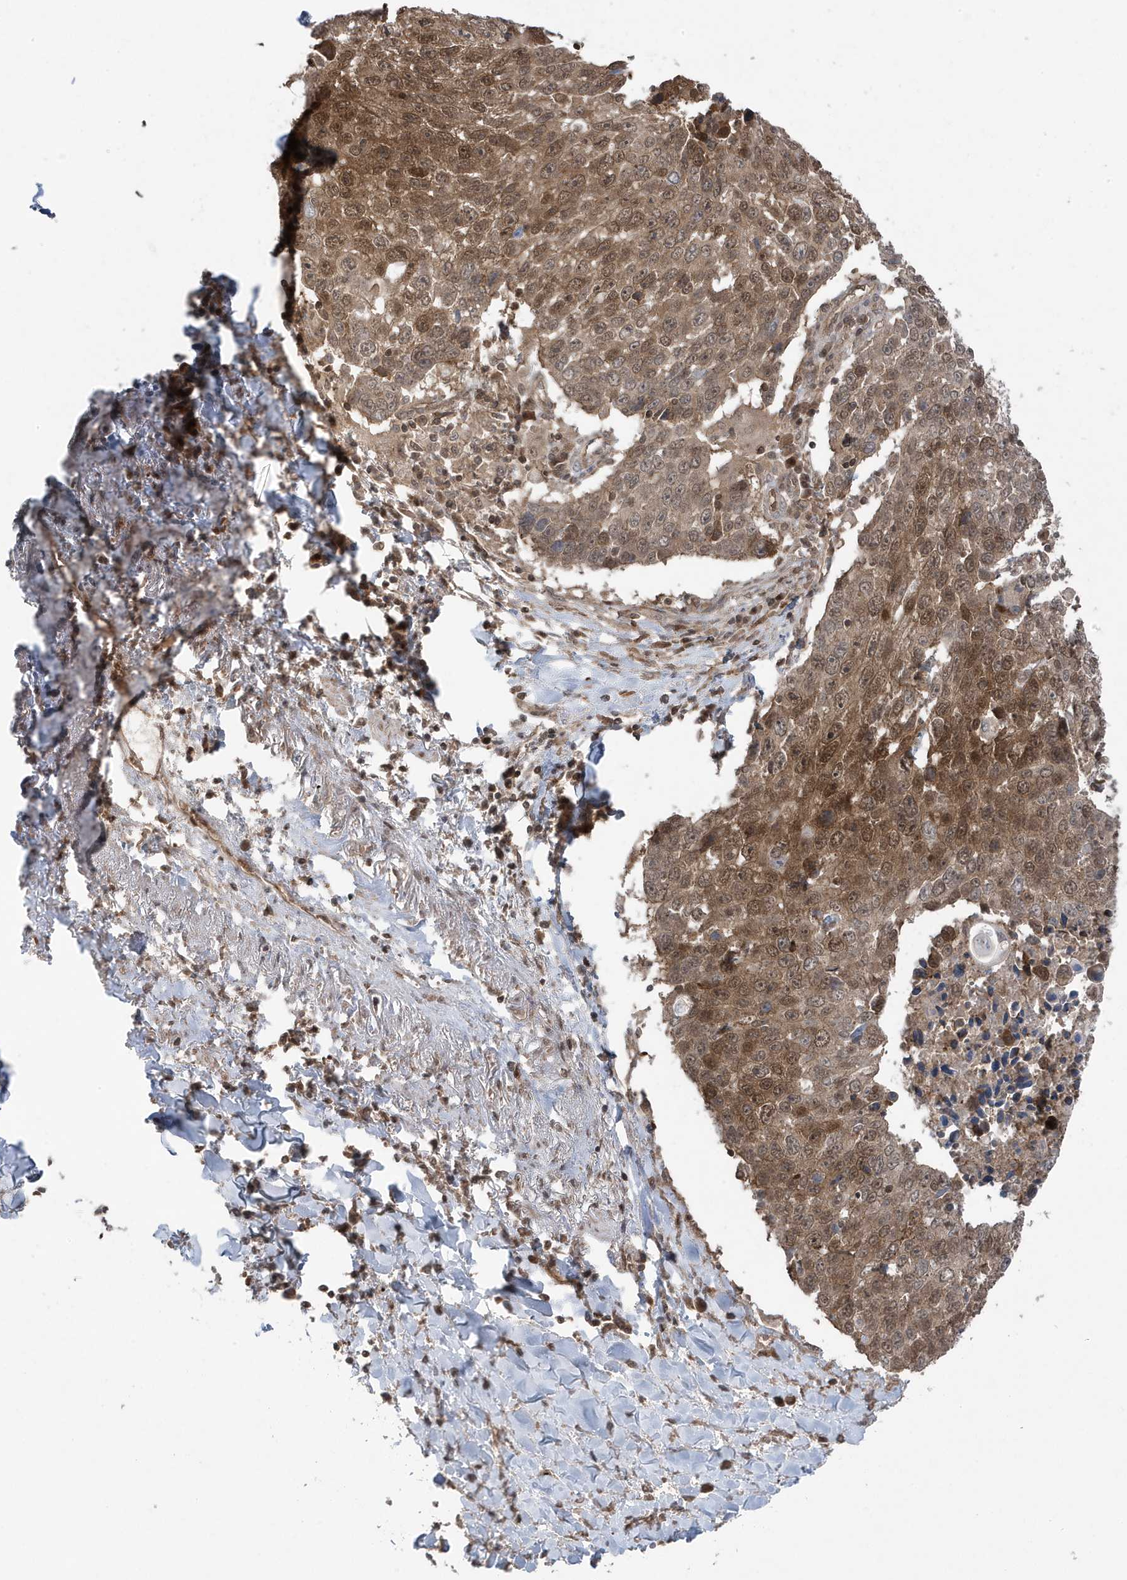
{"staining": {"intensity": "moderate", "quantity": ">75%", "location": "cytoplasmic/membranous,nuclear"}, "tissue": "lung cancer", "cell_type": "Tumor cells", "image_type": "cancer", "snomed": [{"axis": "morphology", "description": "Squamous cell carcinoma, NOS"}, {"axis": "topography", "description": "Lung"}], "caption": "Squamous cell carcinoma (lung) stained for a protein demonstrates moderate cytoplasmic/membranous and nuclear positivity in tumor cells.", "gene": "MAPK1IP1L", "patient": {"sex": "male", "age": 66}}